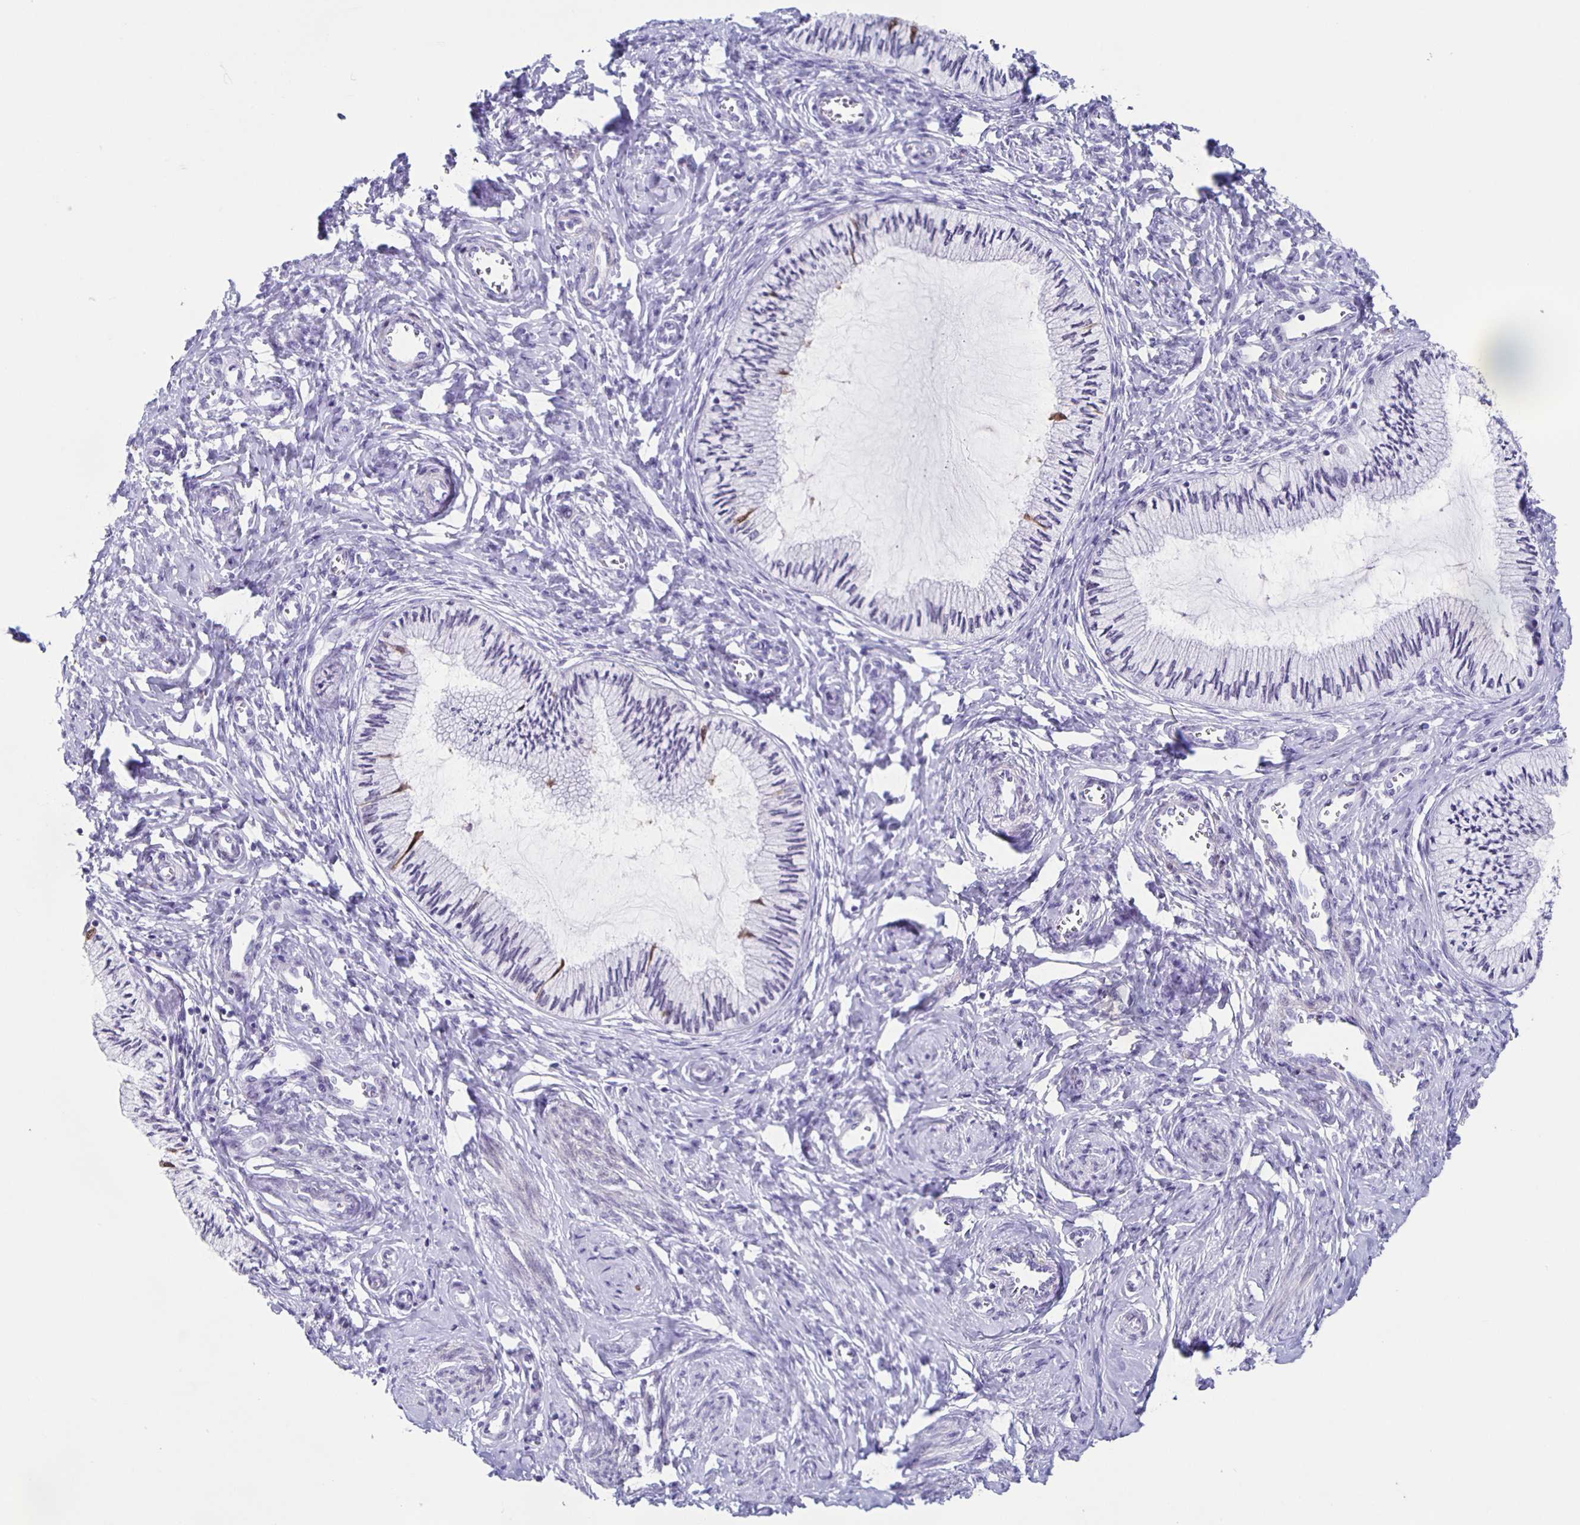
{"staining": {"intensity": "moderate", "quantity": "<25%", "location": "cytoplasmic/membranous"}, "tissue": "cervix", "cell_type": "Glandular cells", "image_type": "normal", "snomed": [{"axis": "morphology", "description": "Normal tissue, NOS"}, {"axis": "topography", "description": "Cervix"}], "caption": "Protein staining of normal cervix shows moderate cytoplasmic/membranous positivity in about <25% of glandular cells. The staining was performed using DAB (3,3'-diaminobenzidine), with brown indicating positive protein expression. Nuclei are stained blue with hematoxylin.", "gene": "TPPP", "patient": {"sex": "female", "age": 24}}